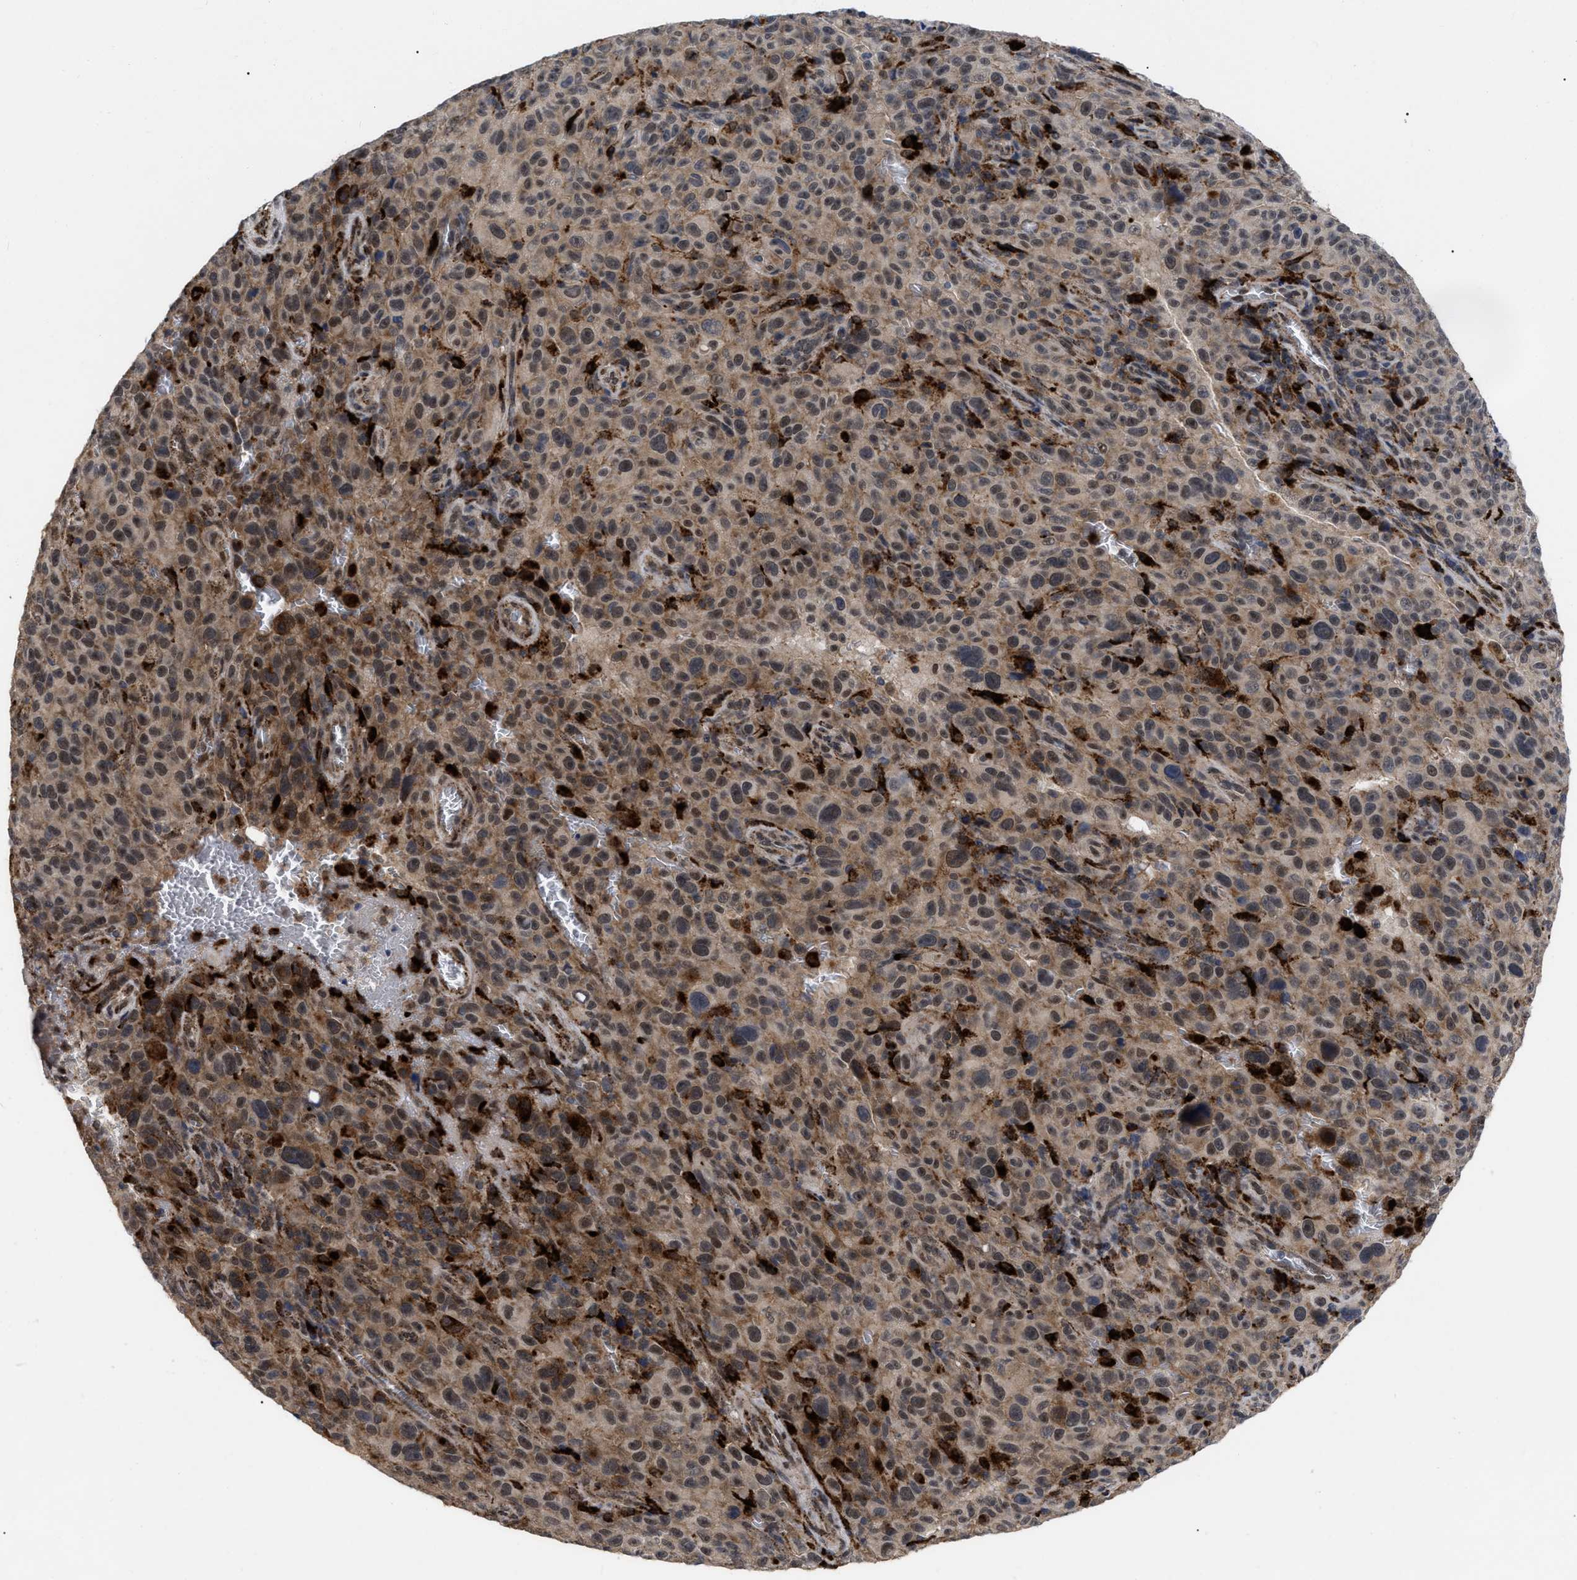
{"staining": {"intensity": "moderate", "quantity": "25%-75%", "location": "cytoplasmic/membranous"}, "tissue": "melanoma", "cell_type": "Tumor cells", "image_type": "cancer", "snomed": [{"axis": "morphology", "description": "Malignant melanoma, NOS"}, {"axis": "topography", "description": "Skin"}], "caption": "DAB (3,3'-diaminobenzidine) immunohistochemical staining of human melanoma shows moderate cytoplasmic/membranous protein staining in about 25%-75% of tumor cells.", "gene": "UPF1", "patient": {"sex": "female", "age": 82}}